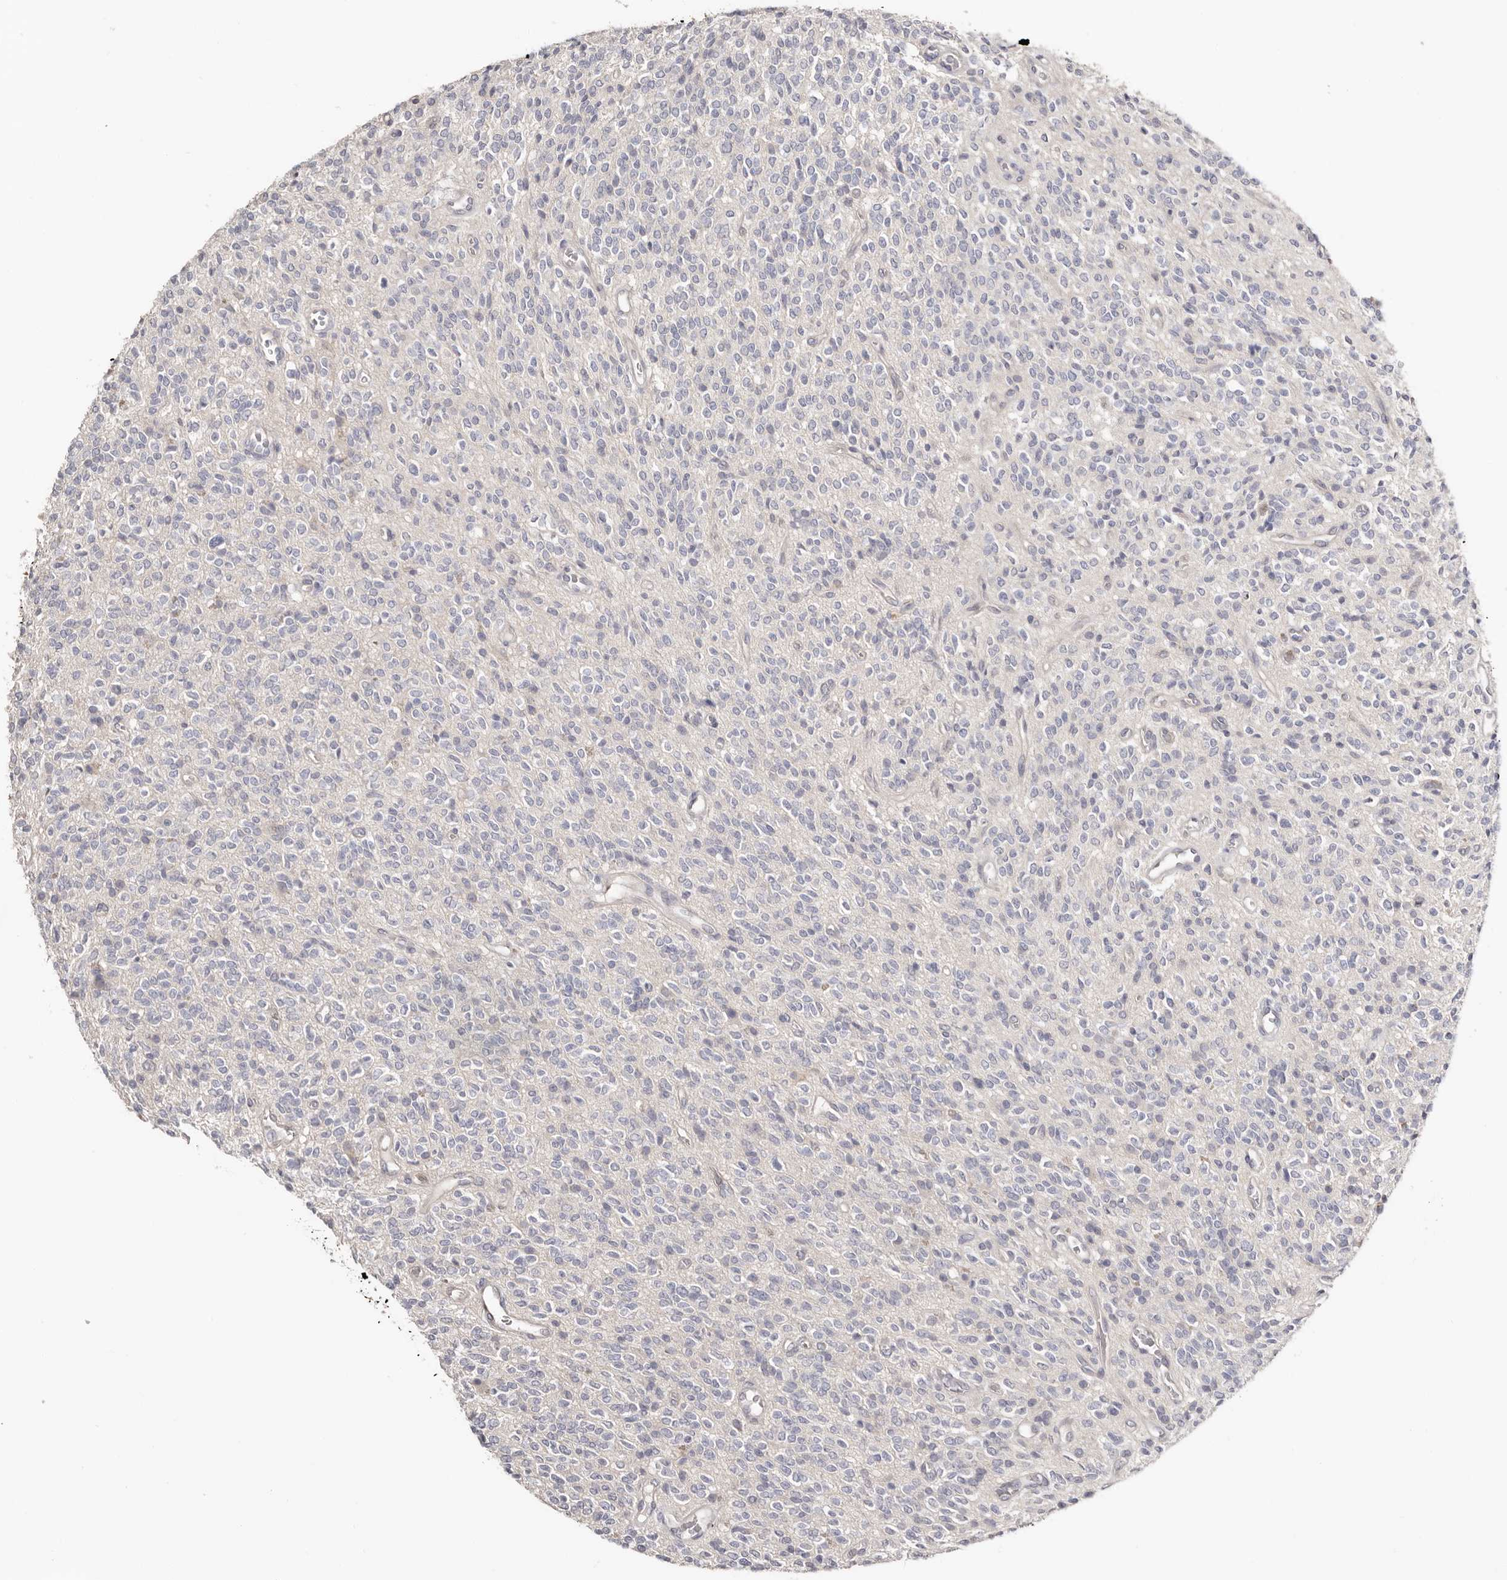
{"staining": {"intensity": "negative", "quantity": "none", "location": "none"}, "tissue": "glioma", "cell_type": "Tumor cells", "image_type": "cancer", "snomed": [{"axis": "morphology", "description": "Glioma, malignant, High grade"}, {"axis": "topography", "description": "Brain"}], "caption": "Immunohistochemistry (IHC) image of neoplastic tissue: glioma stained with DAB displays no significant protein positivity in tumor cells.", "gene": "S100A14", "patient": {"sex": "male", "age": 34}}